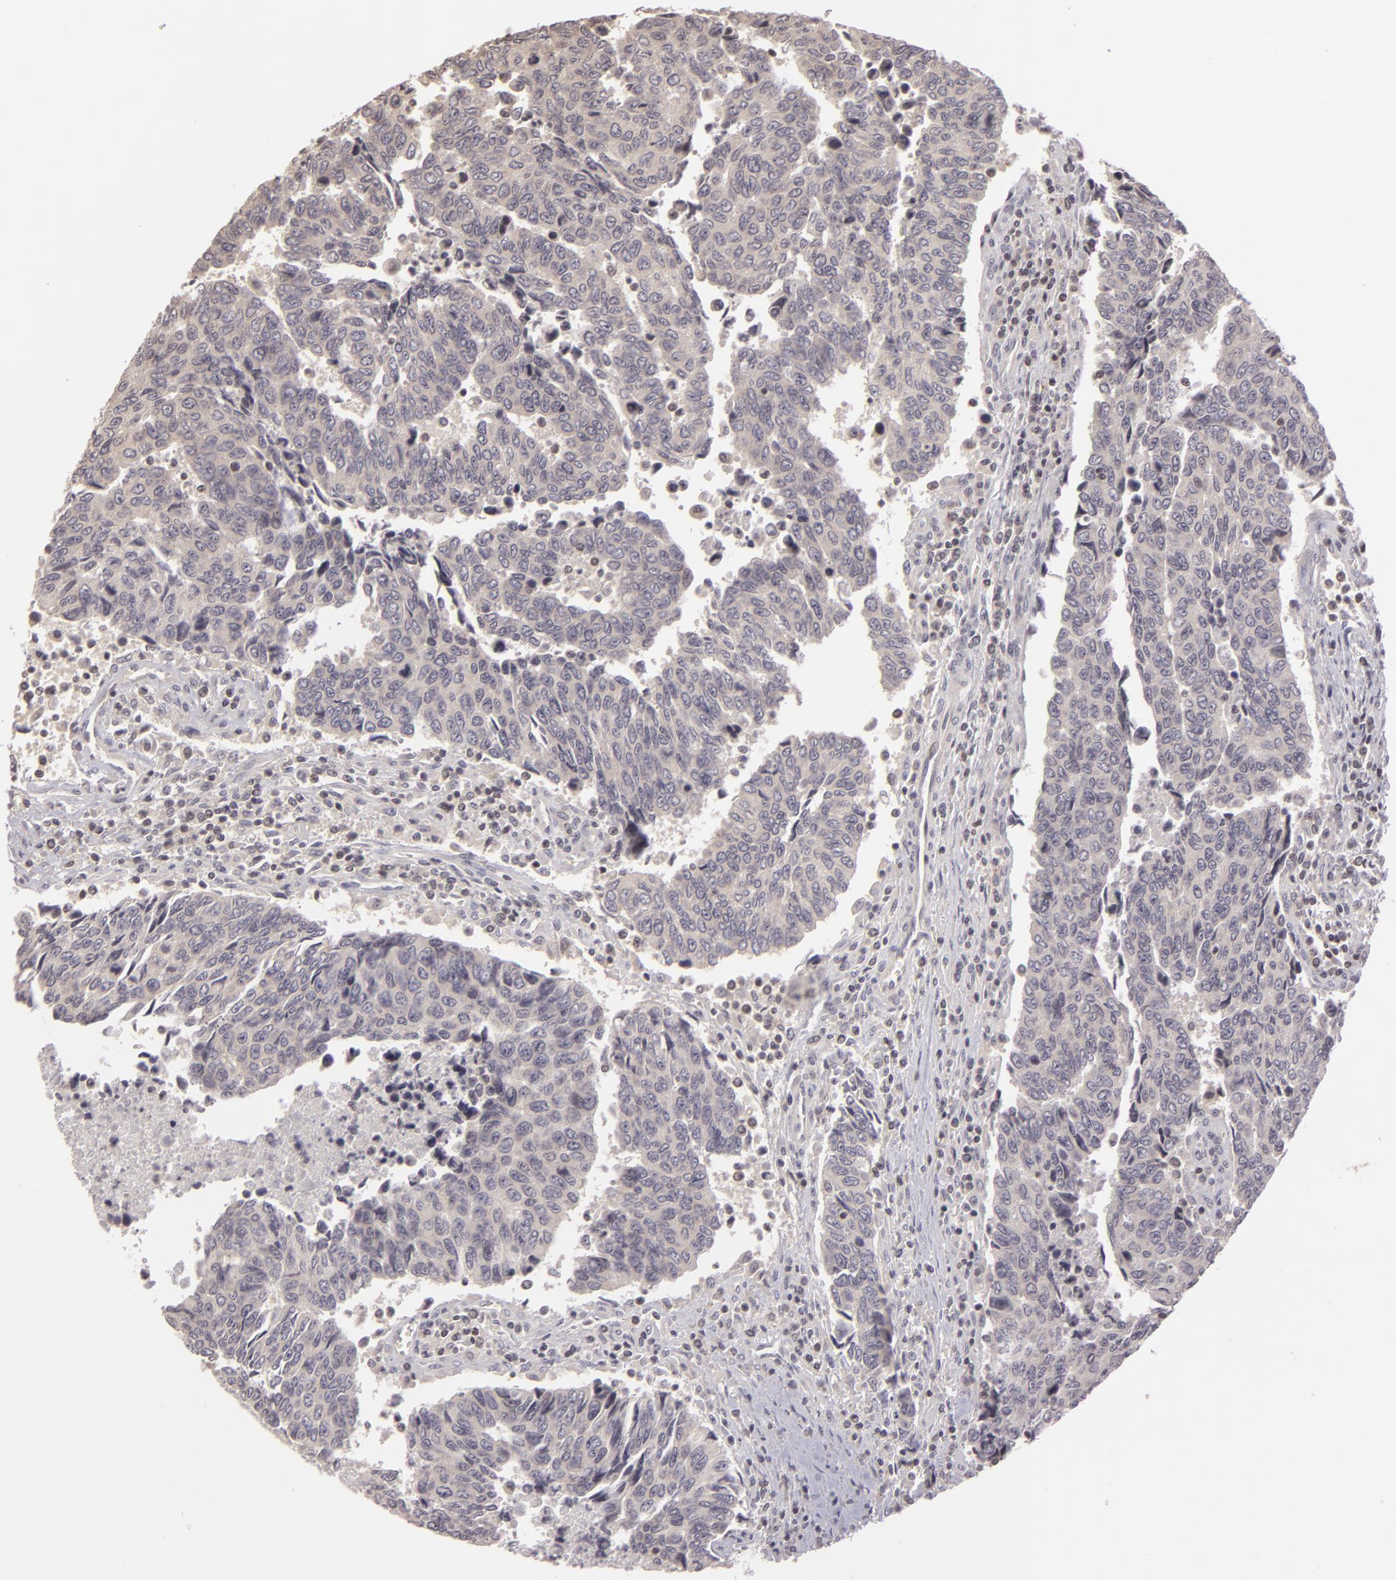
{"staining": {"intensity": "negative", "quantity": "none", "location": "none"}, "tissue": "urothelial cancer", "cell_type": "Tumor cells", "image_type": "cancer", "snomed": [{"axis": "morphology", "description": "Urothelial carcinoma, High grade"}, {"axis": "topography", "description": "Urinary bladder"}], "caption": "DAB immunohistochemical staining of high-grade urothelial carcinoma shows no significant expression in tumor cells.", "gene": "AKAP6", "patient": {"sex": "male", "age": 86}}